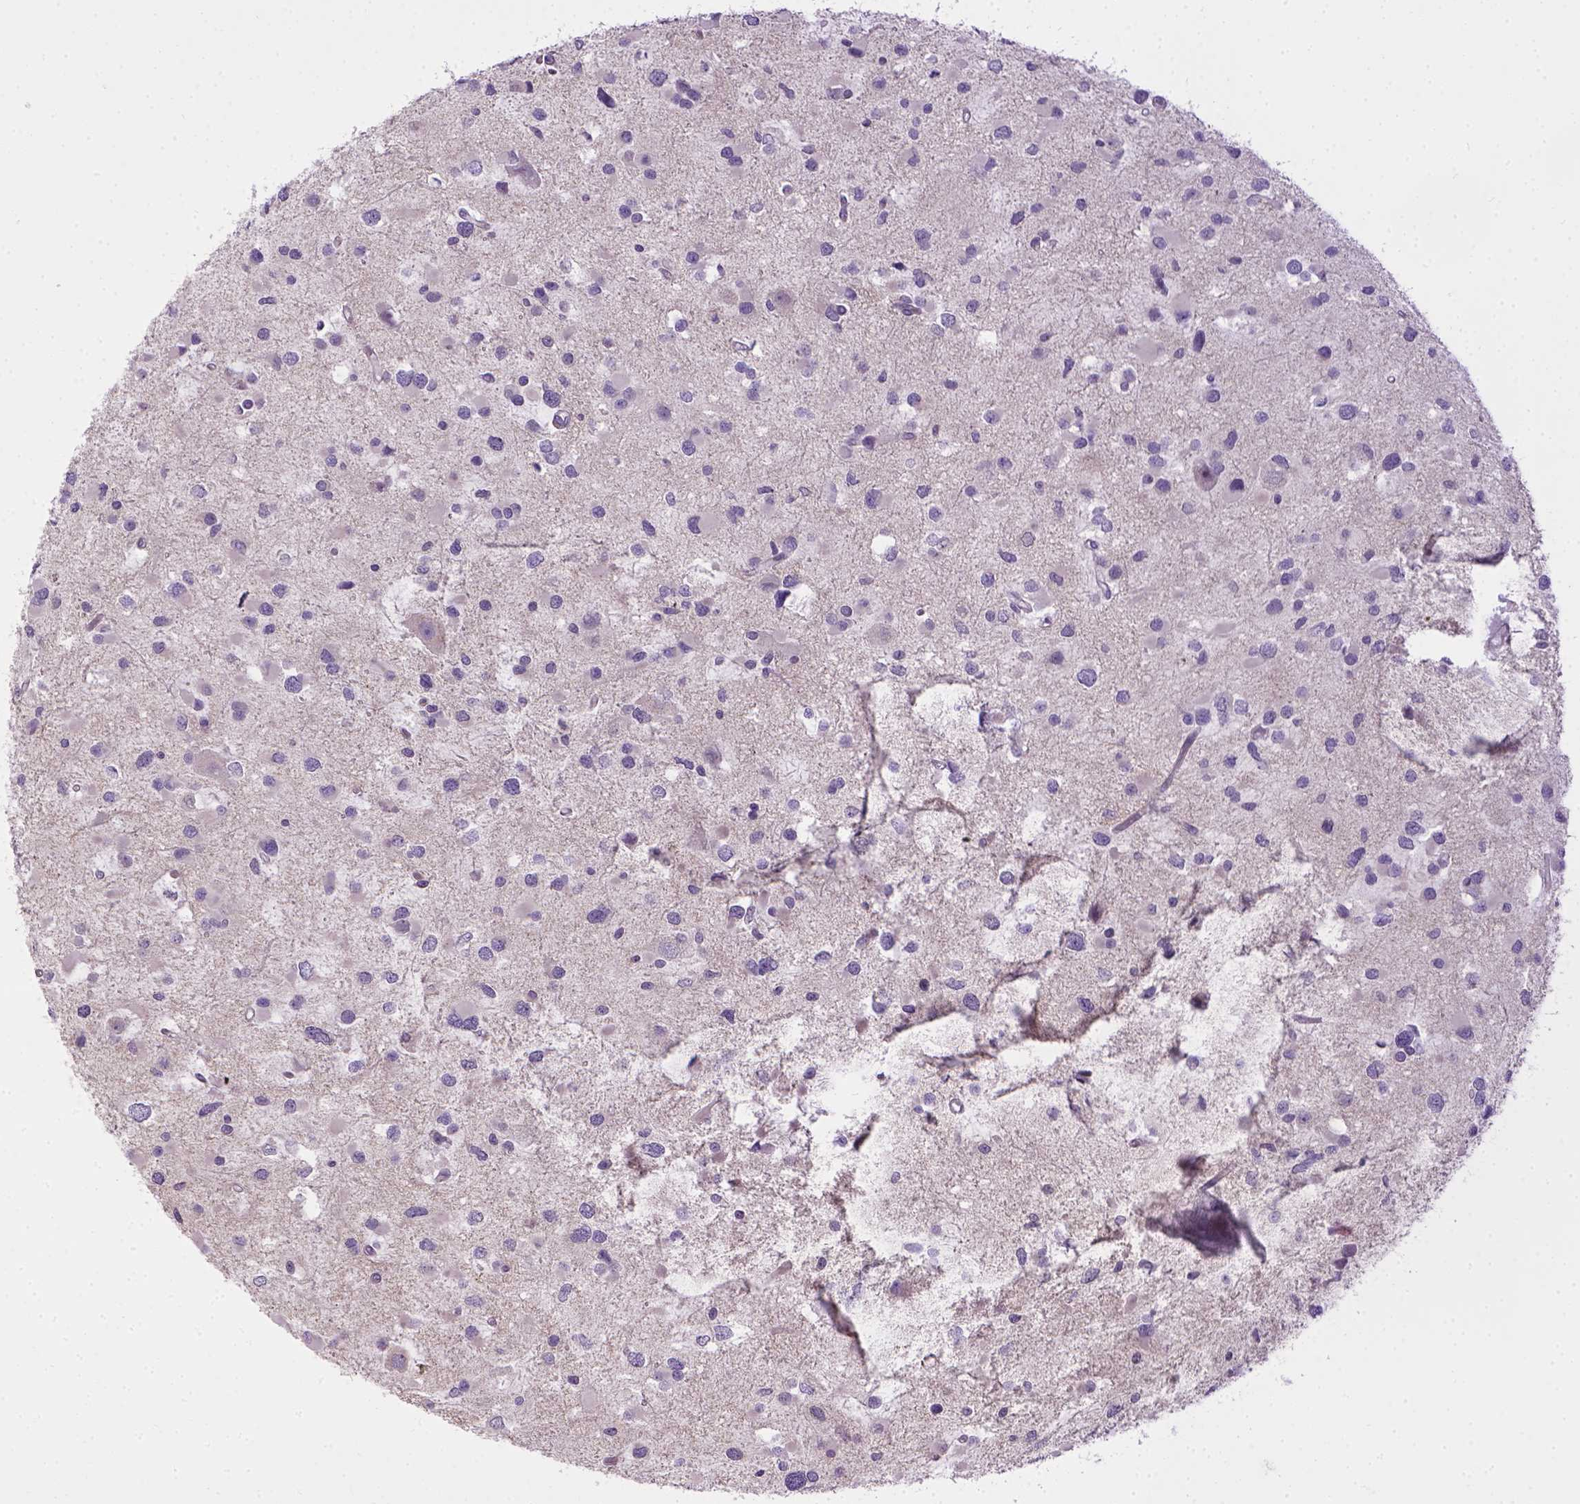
{"staining": {"intensity": "negative", "quantity": "none", "location": "none"}, "tissue": "glioma", "cell_type": "Tumor cells", "image_type": "cancer", "snomed": [{"axis": "morphology", "description": "Glioma, malignant, Low grade"}, {"axis": "topography", "description": "Brain"}], "caption": "Immunohistochemical staining of glioma displays no significant expression in tumor cells.", "gene": "CDH1", "patient": {"sex": "female", "age": 32}}